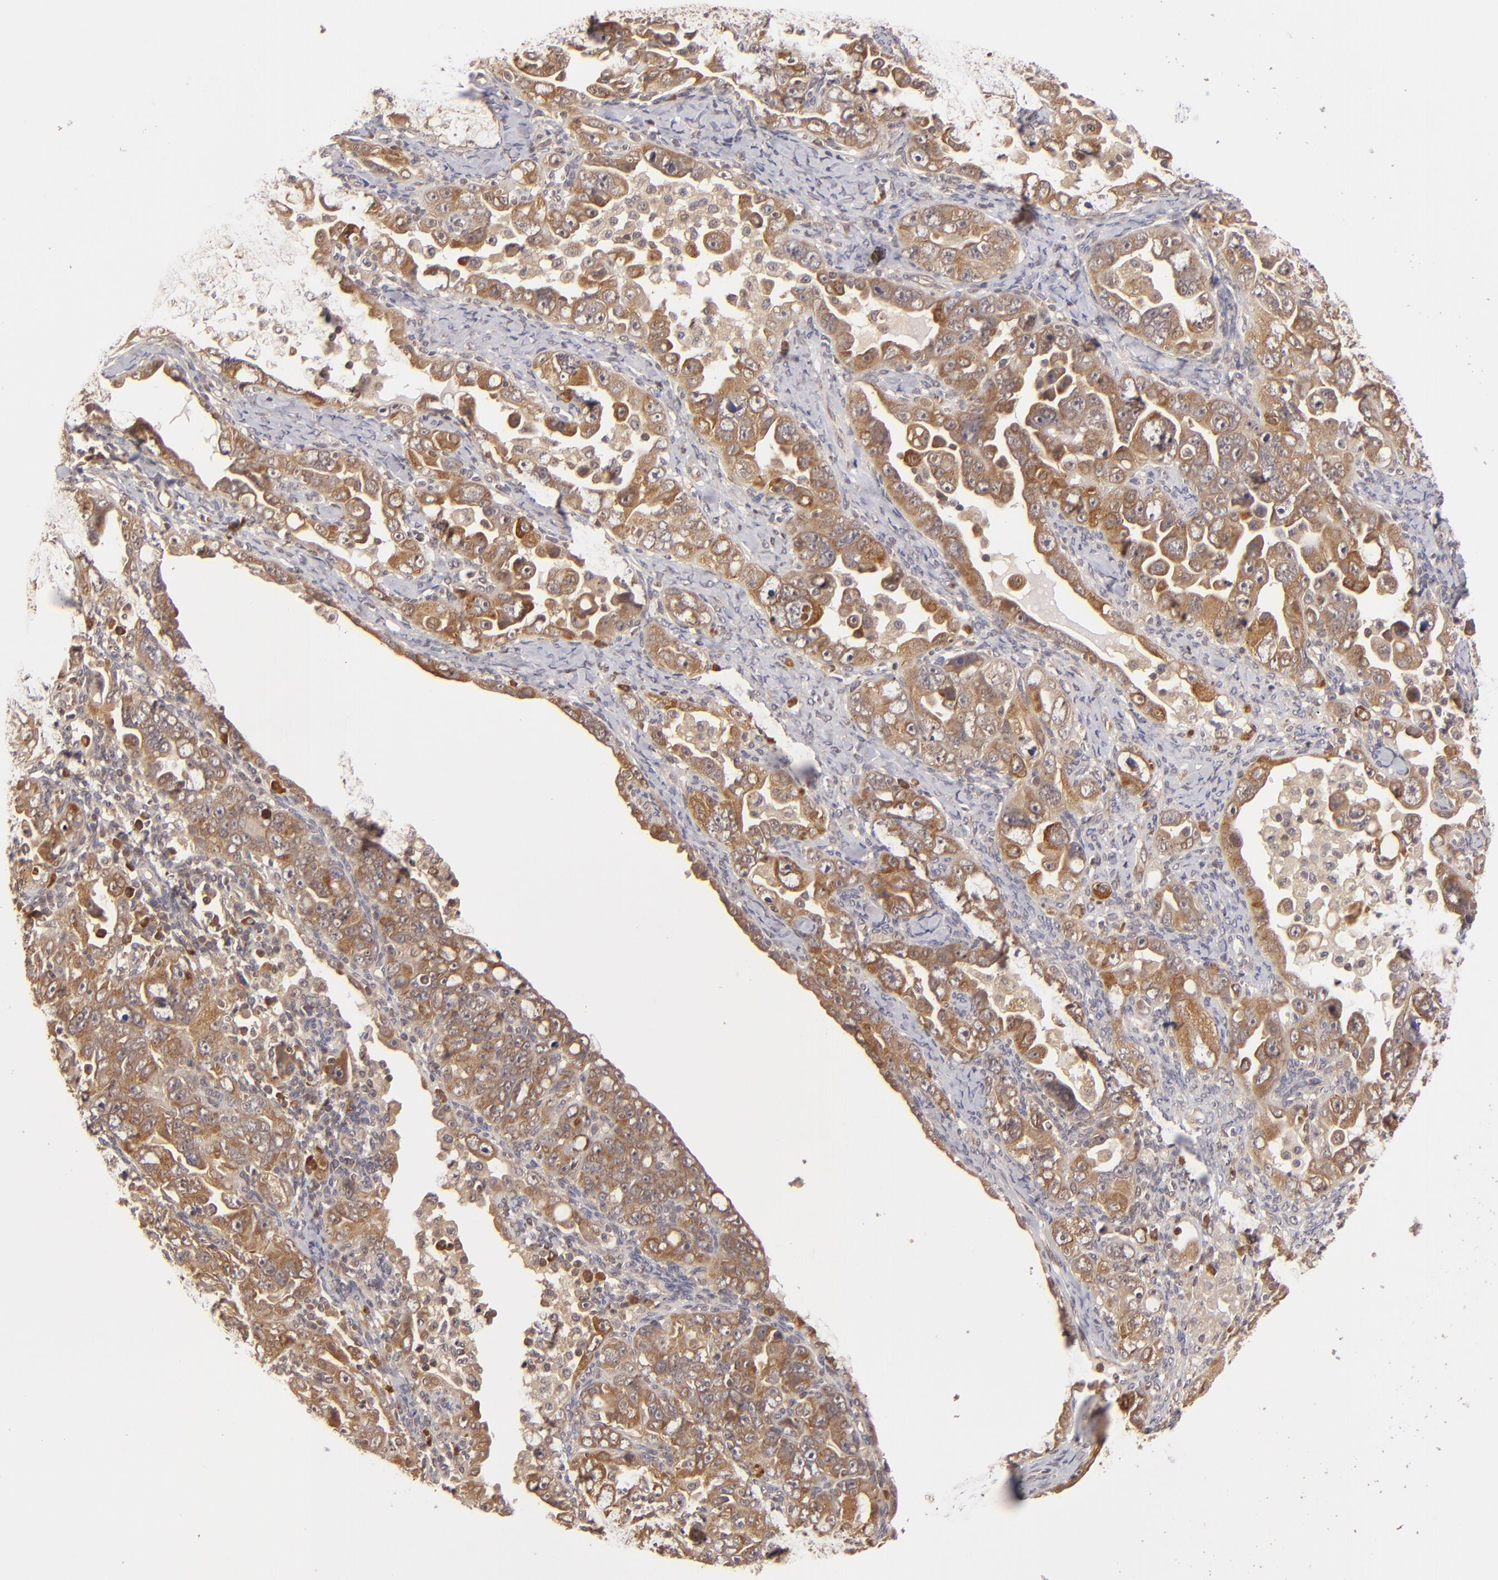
{"staining": {"intensity": "moderate", "quantity": ">75%", "location": "cytoplasmic/membranous"}, "tissue": "ovarian cancer", "cell_type": "Tumor cells", "image_type": "cancer", "snomed": [{"axis": "morphology", "description": "Cystadenocarcinoma, serous, NOS"}, {"axis": "topography", "description": "Ovary"}], "caption": "Immunohistochemistry (IHC) image of ovarian serous cystadenocarcinoma stained for a protein (brown), which exhibits medium levels of moderate cytoplasmic/membranous expression in about >75% of tumor cells.", "gene": "MAPK3", "patient": {"sex": "female", "age": 66}}